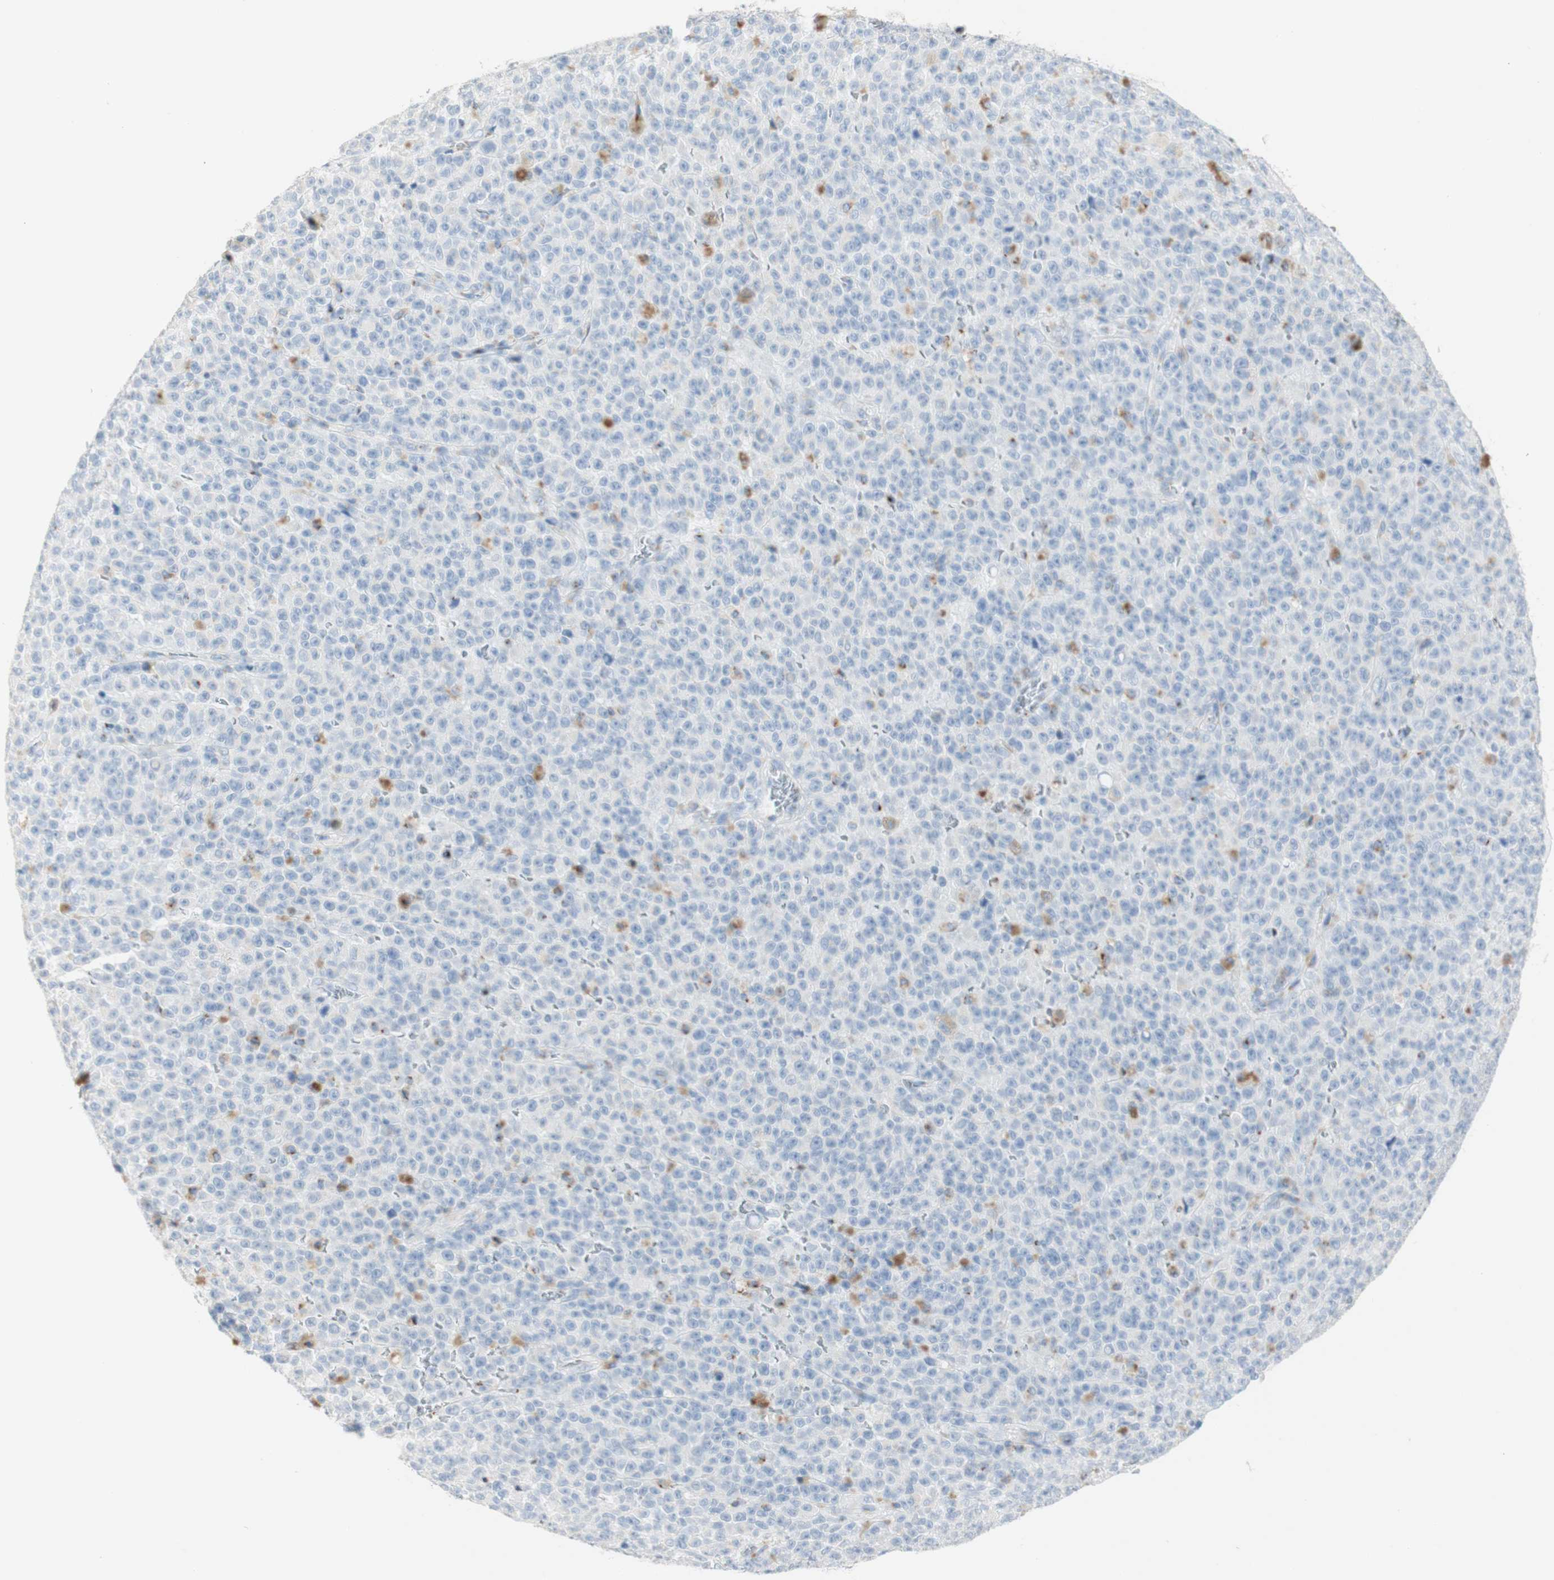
{"staining": {"intensity": "negative", "quantity": "none", "location": "none"}, "tissue": "melanoma", "cell_type": "Tumor cells", "image_type": "cancer", "snomed": [{"axis": "morphology", "description": "Malignant melanoma, NOS"}, {"axis": "topography", "description": "Skin"}], "caption": "IHC of melanoma displays no positivity in tumor cells.", "gene": "MANEA", "patient": {"sex": "female", "age": 82}}